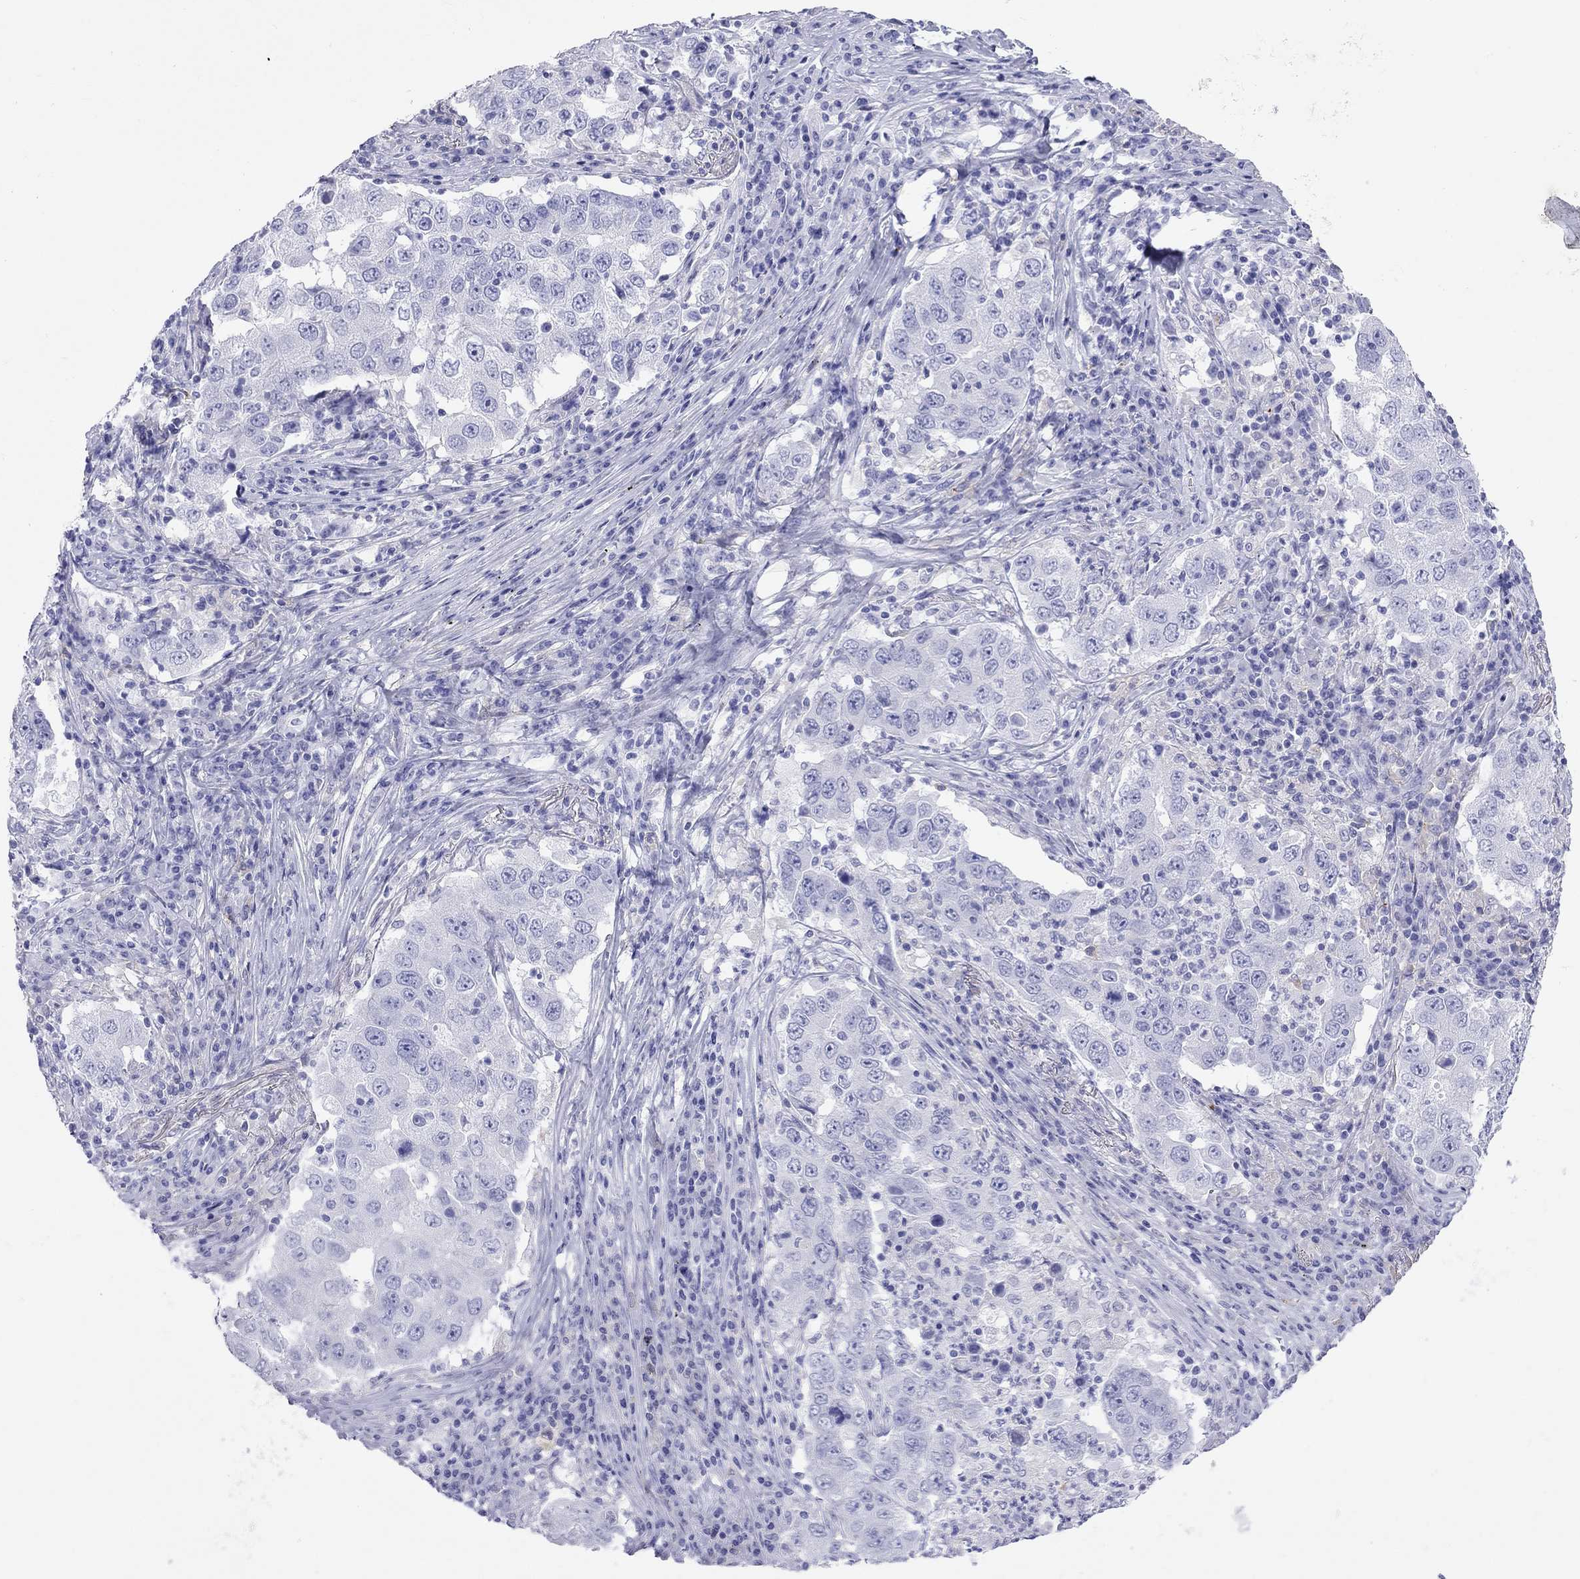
{"staining": {"intensity": "negative", "quantity": "none", "location": "none"}, "tissue": "lung cancer", "cell_type": "Tumor cells", "image_type": "cancer", "snomed": [{"axis": "morphology", "description": "Adenocarcinoma, NOS"}, {"axis": "topography", "description": "Lung"}], "caption": "Immunohistochemistry image of lung cancer (adenocarcinoma) stained for a protein (brown), which demonstrates no expression in tumor cells.", "gene": "HLA-DQB2", "patient": {"sex": "male", "age": 73}}